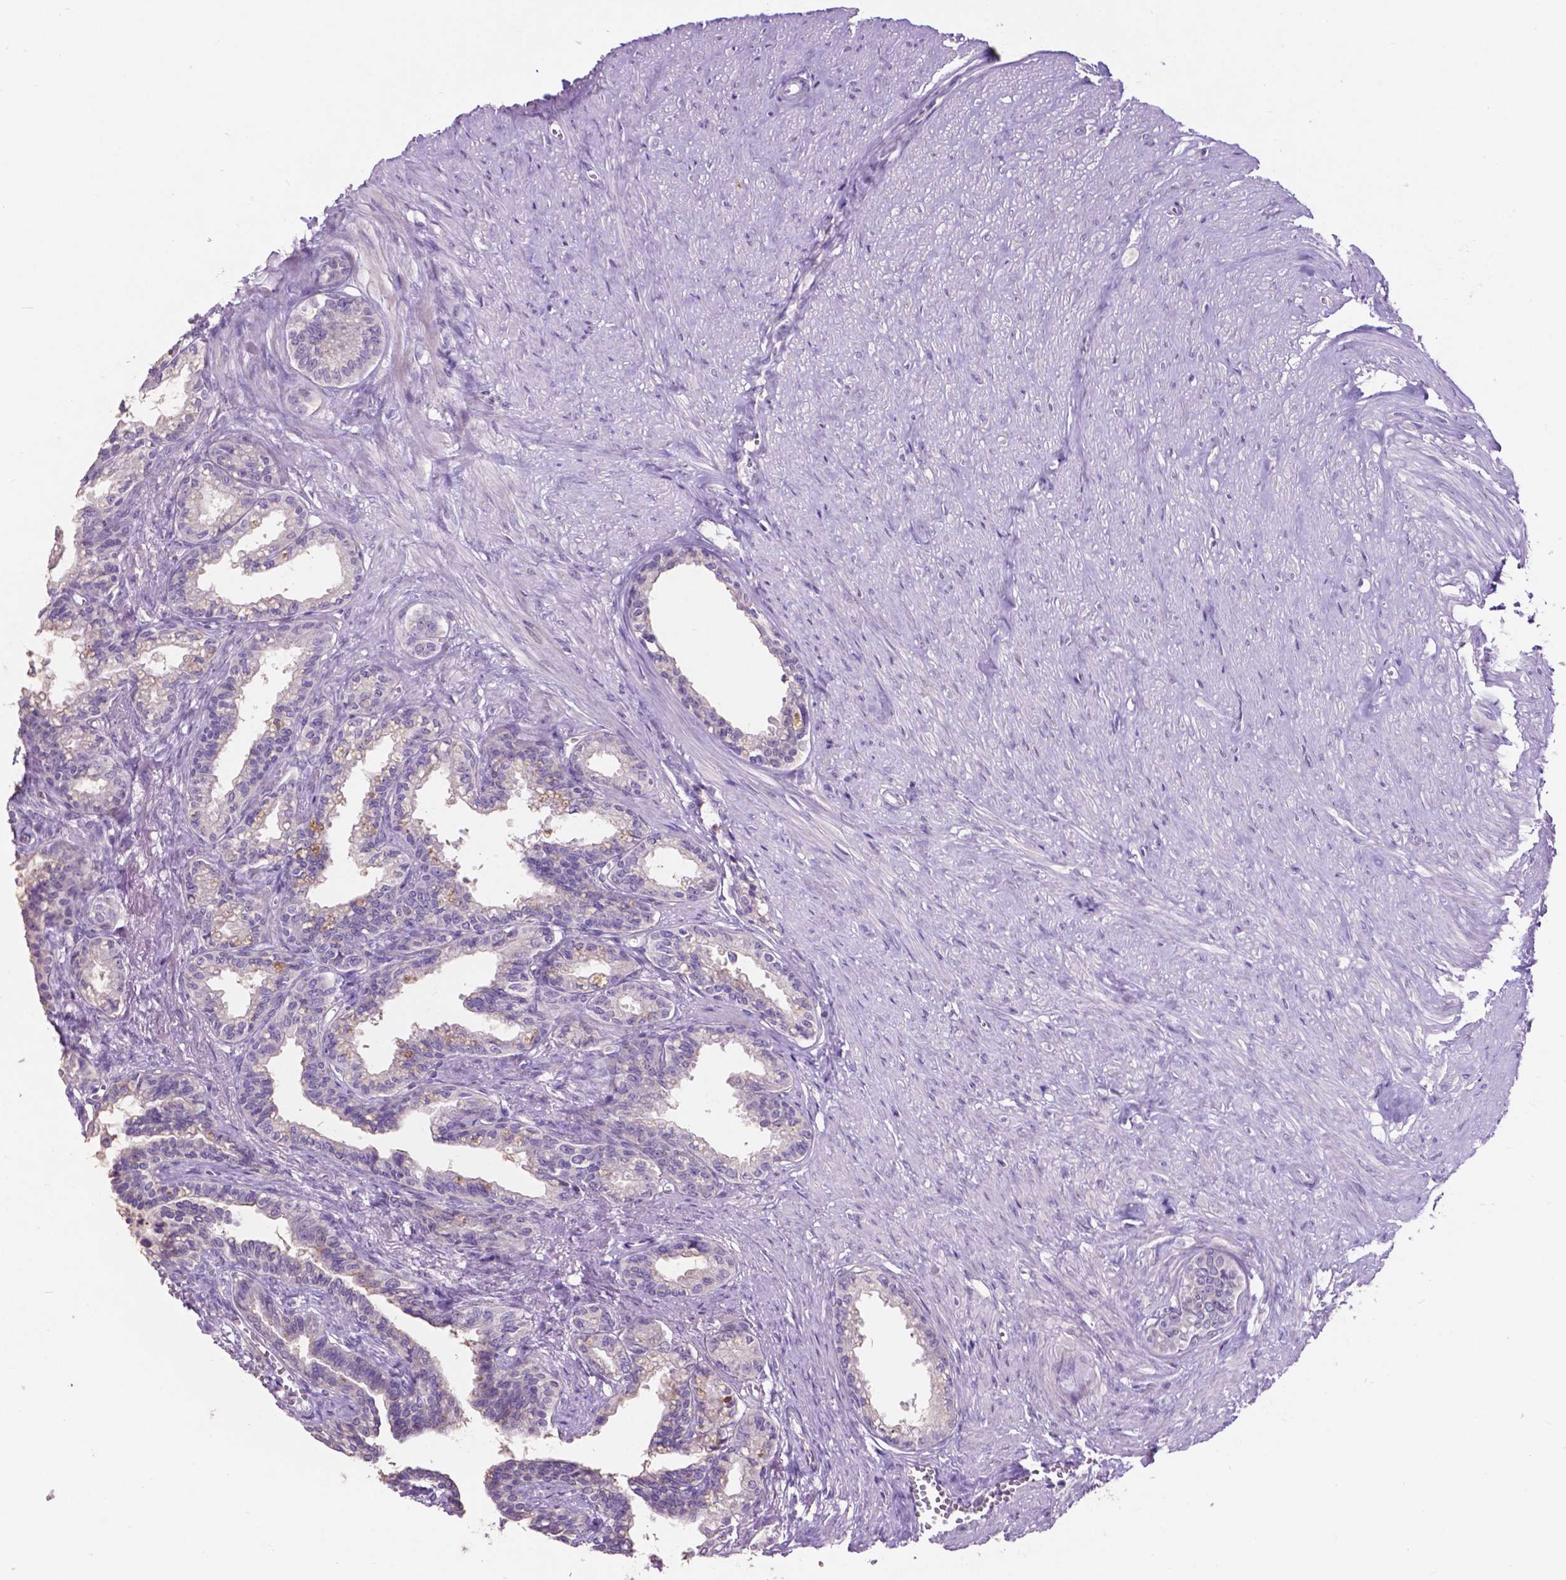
{"staining": {"intensity": "negative", "quantity": "none", "location": "none"}, "tissue": "seminal vesicle", "cell_type": "Glandular cells", "image_type": "normal", "snomed": [{"axis": "morphology", "description": "Normal tissue, NOS"}, {"axis": "morphology", "description": "Urothelial carcinoma, NOS"}, {"axis": "topography", "description": "Urinary bladder"}, {"axis": "topography", "description": "Seminal veicle"}], "caption": "Immunohistochemistry of normal human seminal vesicle reveals no staining in glandular cells.", "gene": "PLSCR1", "patient": {"sex": "male", "age": 76}}